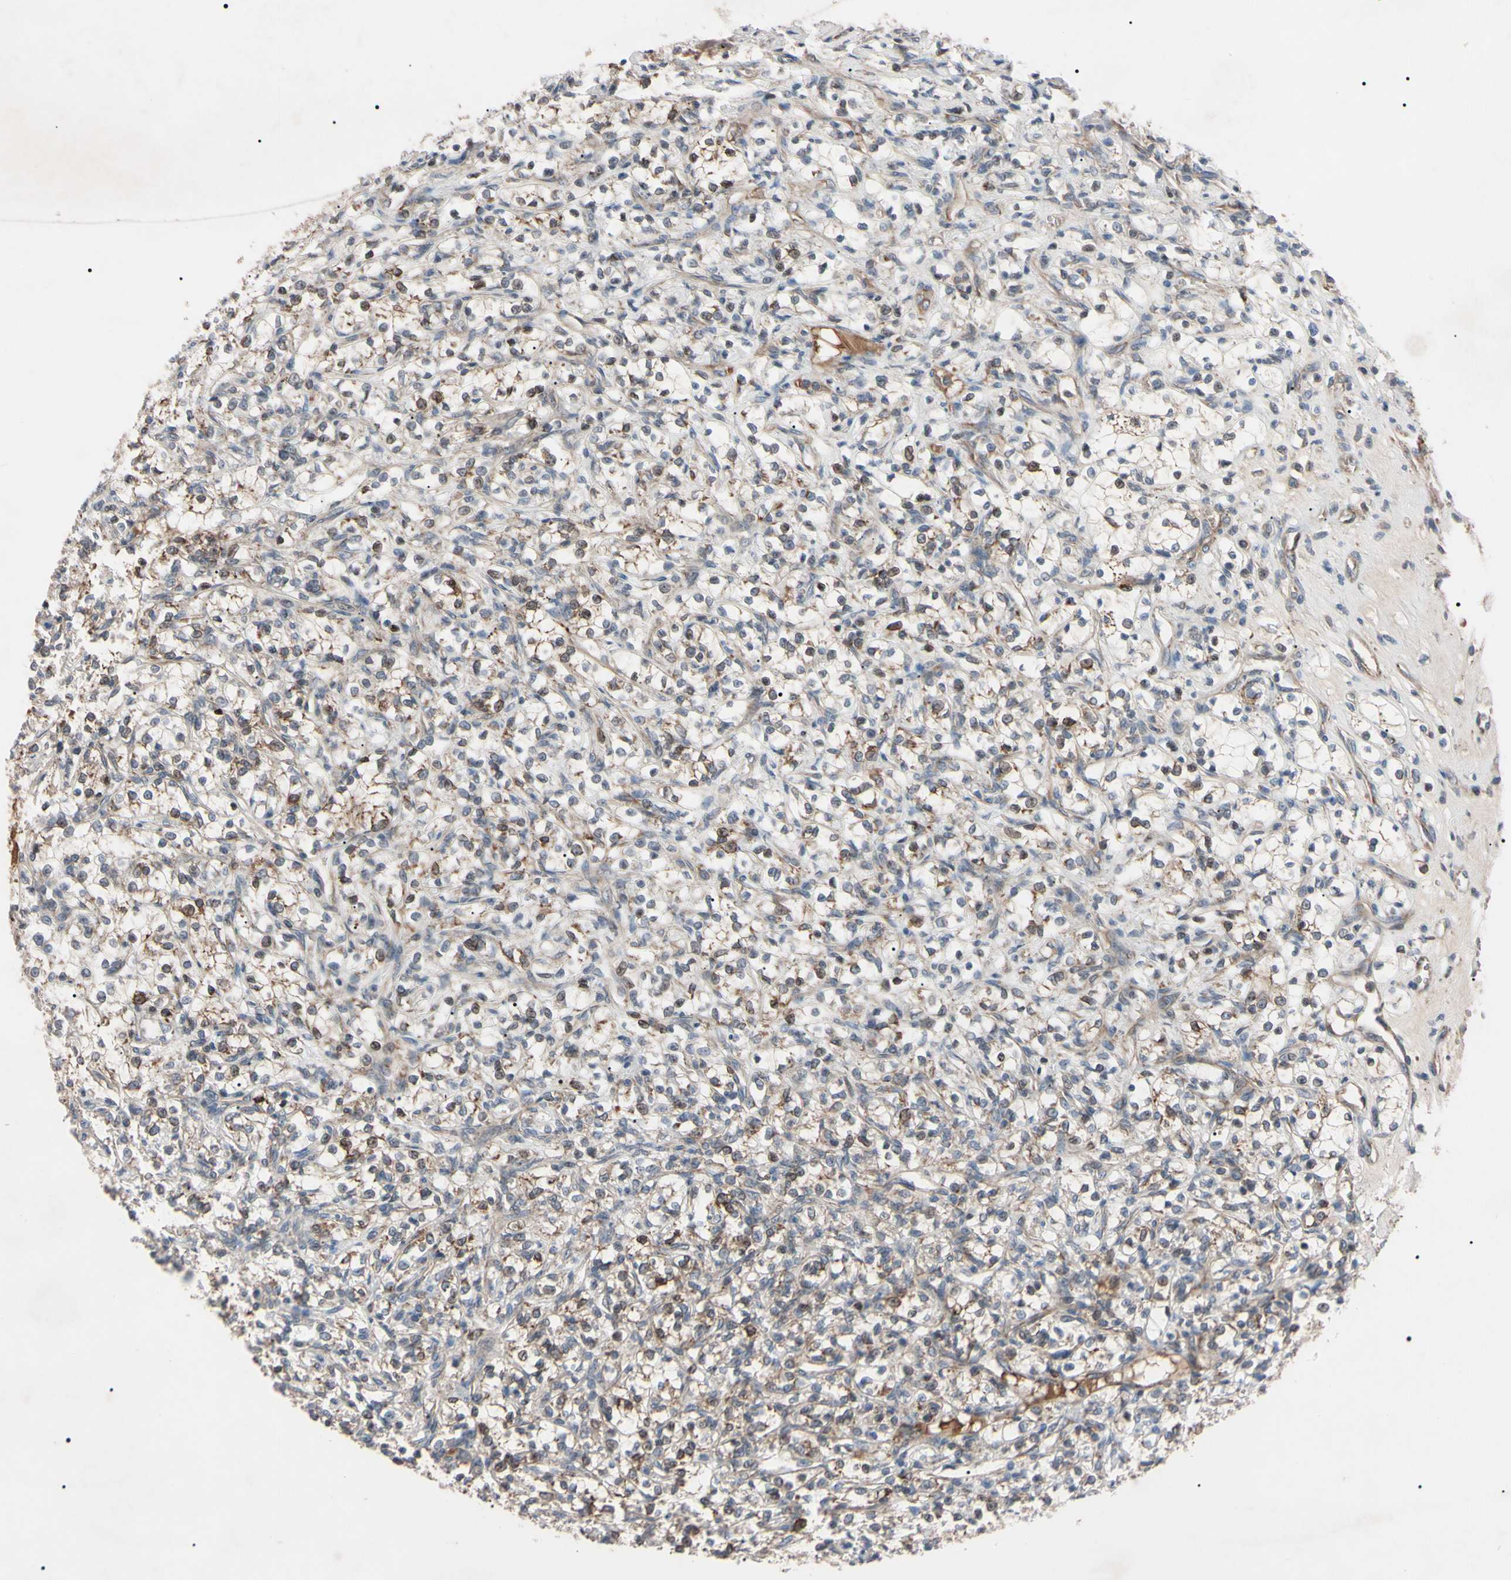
{"staining": {"intensity": "negative", "quantity": "none", "location": "none"}, "tissue": "renal cancer", "cell_type": "Tumor cells", "image_type": "cancer", "snomed": [{"axis": "morphology", "description": "Adenocarcinoma, NOS"}, {"axis": "topography", "description": "Kidney"}], "caption": "The histopathology image exhibits no staining of tumor cells in renal adenocarcinoma. (DAB immunohistochemistry with hematoxylin counter stain).", "gene": "TNFRSF1A", "patient": {"sex": "female", "age": 69}}